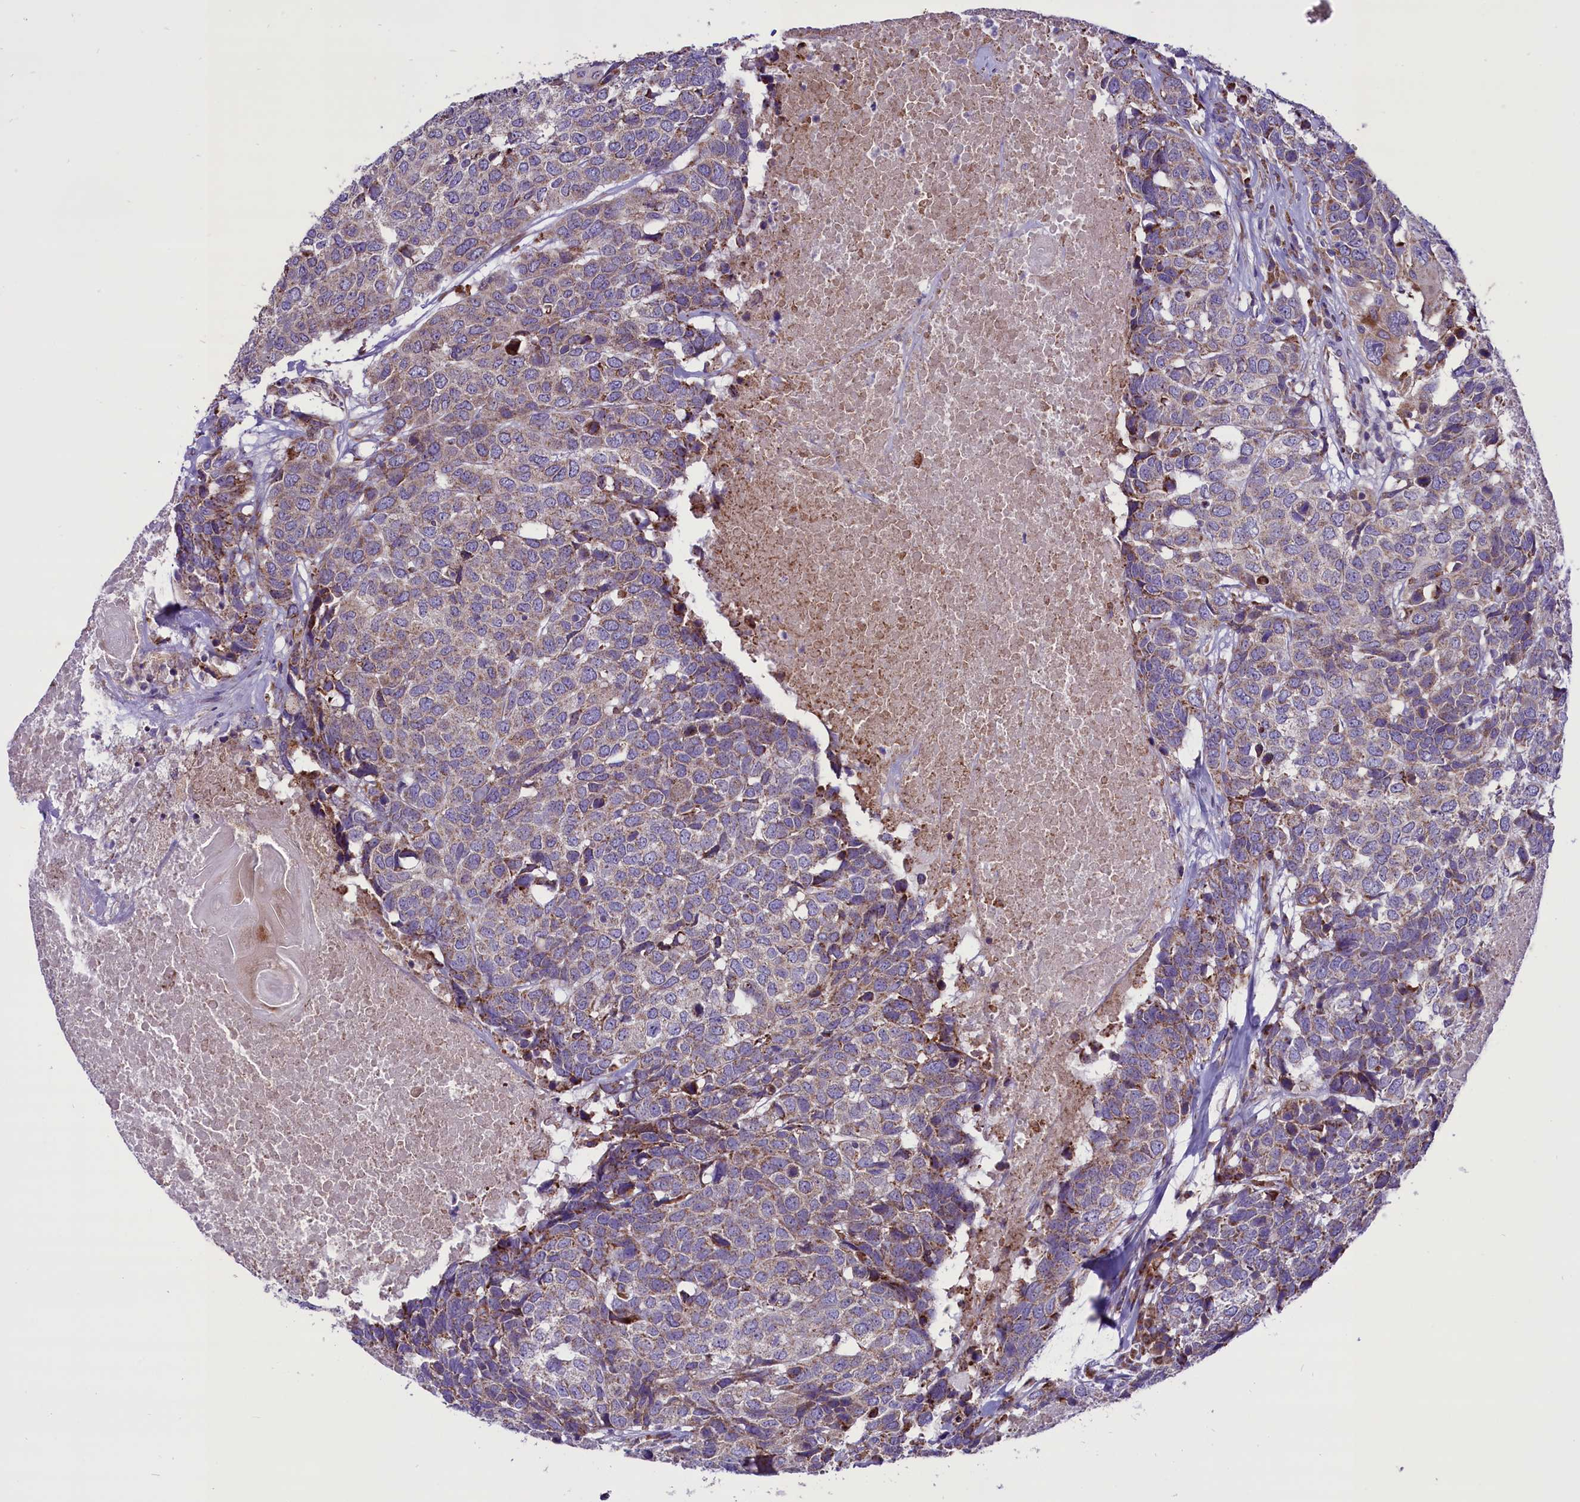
{"staining": {"intensity": "weak", "quantity": ">75%", "location": "cytoplasmic/membranous"}, "tissue": "head and neck cancer", "cell_type": "Tumor cells", "image_type": "cancer", "snomed": [{"axis": "morphology", "description": "Squamous cell carcinoma, NOS"}, {"axis": "topography", "description": "Head-Neck"}], "caption": "Protein staining of squamous cell carcinoma (head and neck) tissue shows weak cytoplasmic/membranous staining in about >75% of tumor cells. (DAB IHC, brown staining for protein, blue staining for nuclei).", "gene": "PTPRU", "patient": {"sex": "male", "age": 66}}